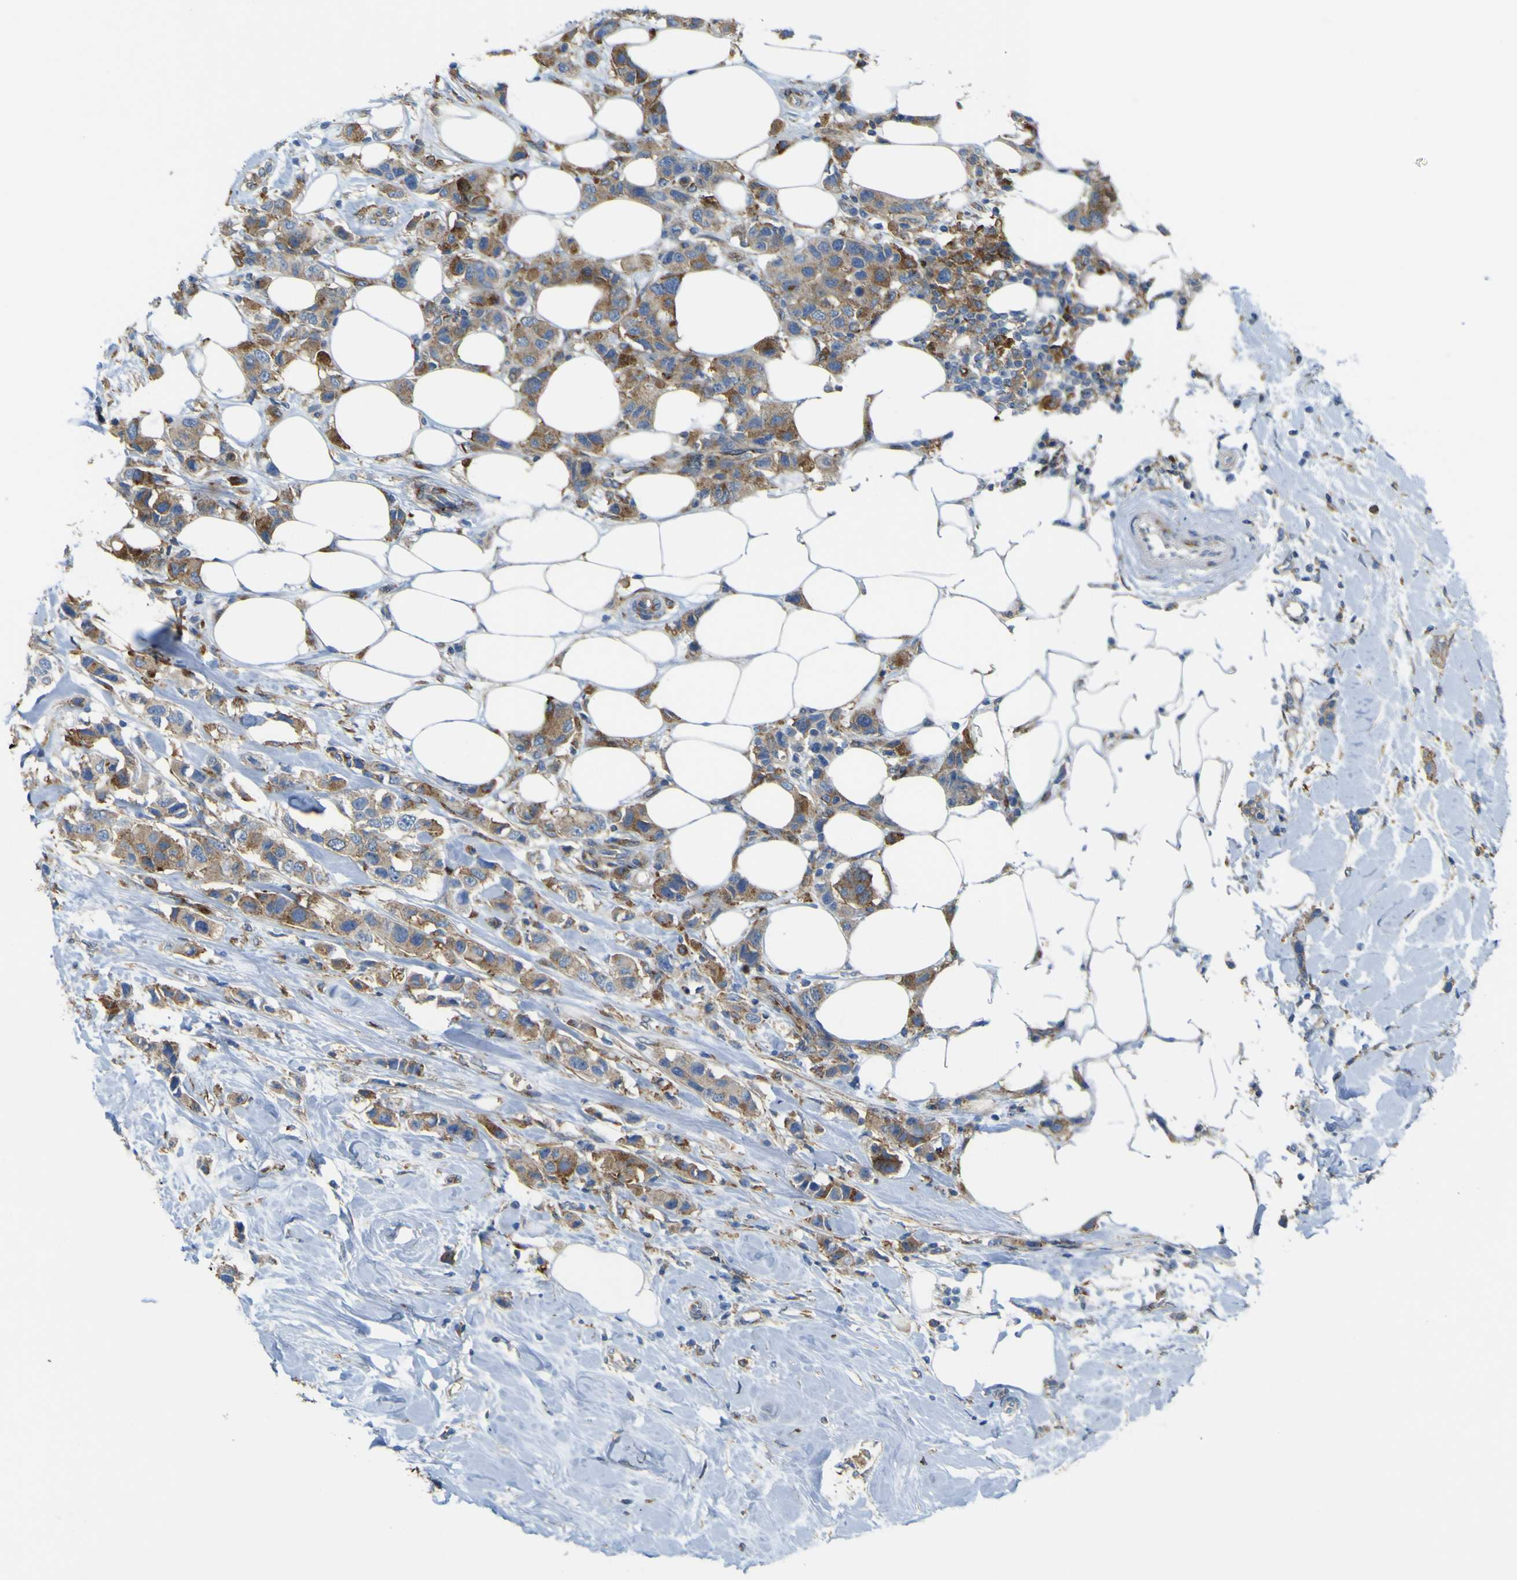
{"staining": {"intensity": "moderate", "quantity": ">75%", "location": "cytoplasmic/membranous"}, "tissue": "breast cancer", "cell_type": "Tumor cells", "image_type": "cancer", "snomed": [{"axis": "morphology", "description": "Normal tissue, NOS"}, {"axis": "morphology", "description": "Duct carcinoma"}, {"axis": "topography", "description": "Breast"}], "caption": "This is an image of IHC staining of breast cancer, which shows moderate expression in the cytoplasmic/membranous of tumor cells.", "gene": "IGF2R", "patient": {"sex": "female", "age": 50}}